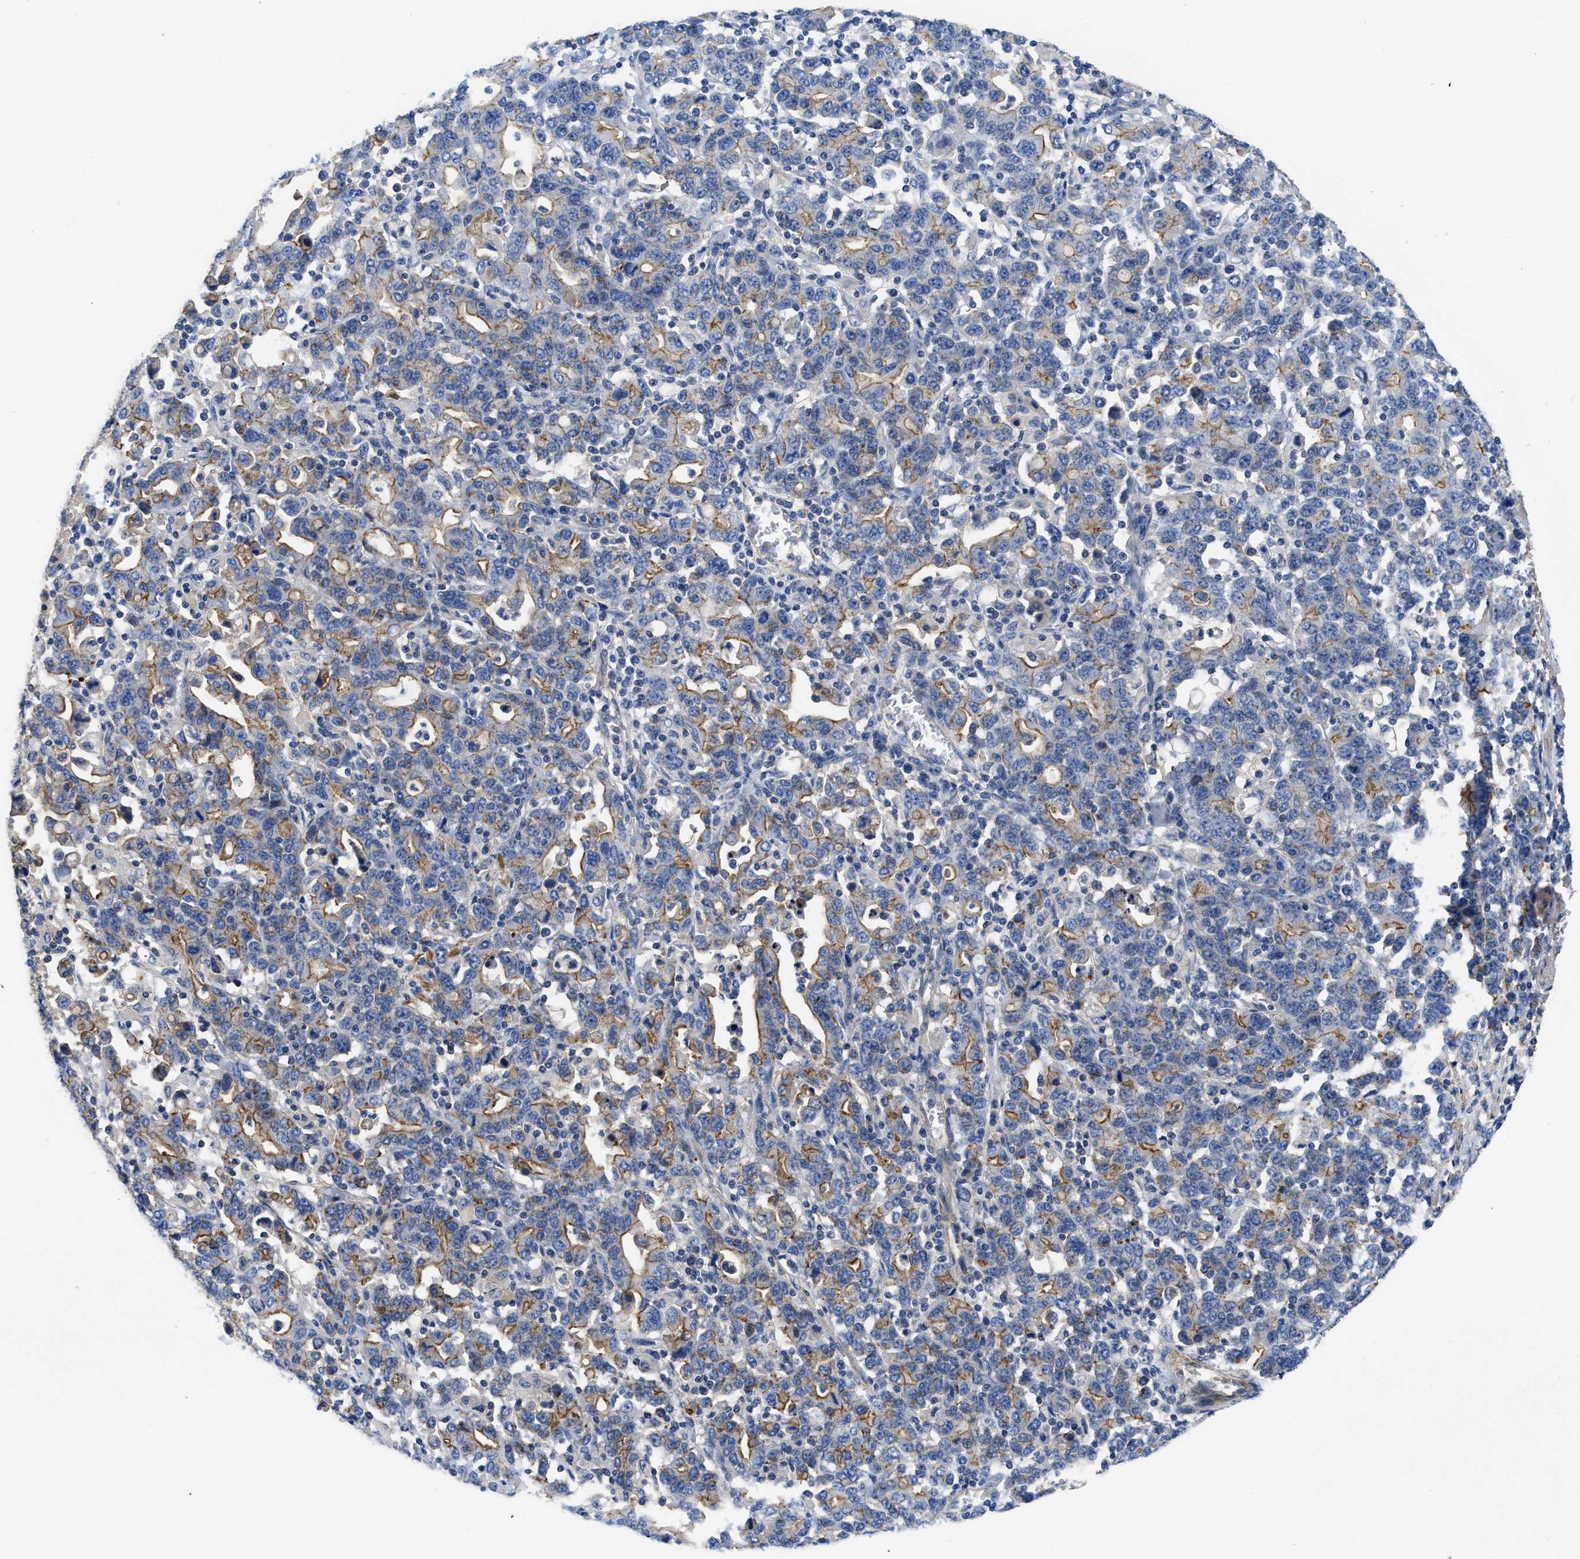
{"staining": {"intensity": "moderate", "quantity": "<25%", "location": "cytoplasmic/membranous"}, "tissue": "stomach cancer", "cell_type": "Tumor cells", "image_type": "cancer", "snomed": [{"axis": "morphology", "description": "Adenocarcinoma, NOS"}, {"axis": "topography", "description": "Stomach, upper"}], "caption": "A high-resolution micrograph shows immunohistochemistry (IHC) staining of adenocarcinoma (stomach), which reveals moderate cytoplasmic/membranous staining in about <25% of tumor cells.", "gene": "USP4", "patient": {"sex": "male", "age": 69}}